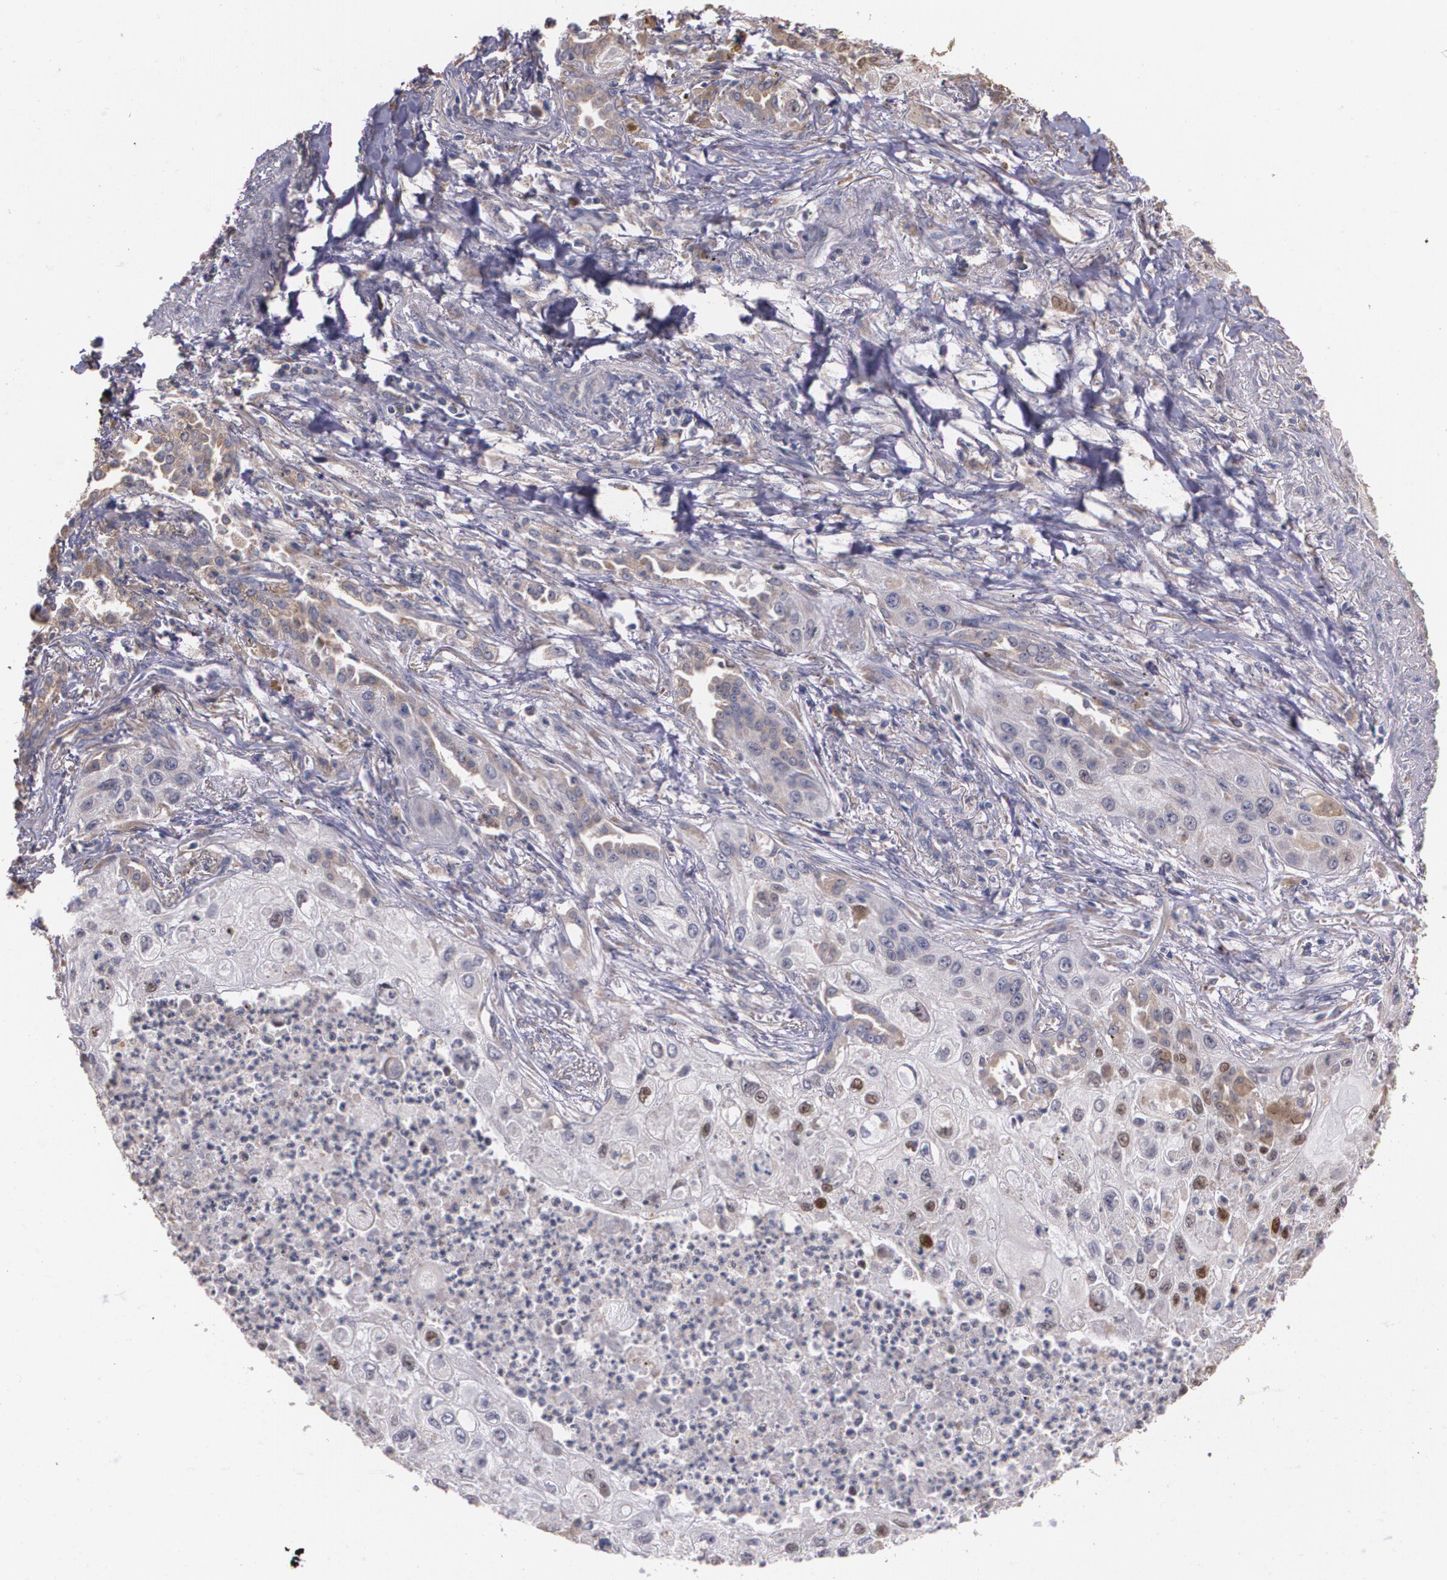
{"staining": {"intensity": "weak", "quantity": "<25%", "location": "cytoplasmic/membranous"}, "tissue": "lung cancer", "cell_type": "Tumor cells", "image_type": "cancer", "snomed": [{"axis": "morphology", "description": "Squamous cell carcinoma, NOS"}, {"axis": "topography", "description": "Lung"}], "caption": "Micrograph shows no protein staining in tumor cells of lung cancer (squamous cell carcinoma) tissue. Brightfield microscopy of immunohistochemistry (IHC) stained with DAB (brown) and hematoxylin (blue), captured at high magnification.", "gene": "ATF3", "patient": {"sex": "male", "age": 71}}